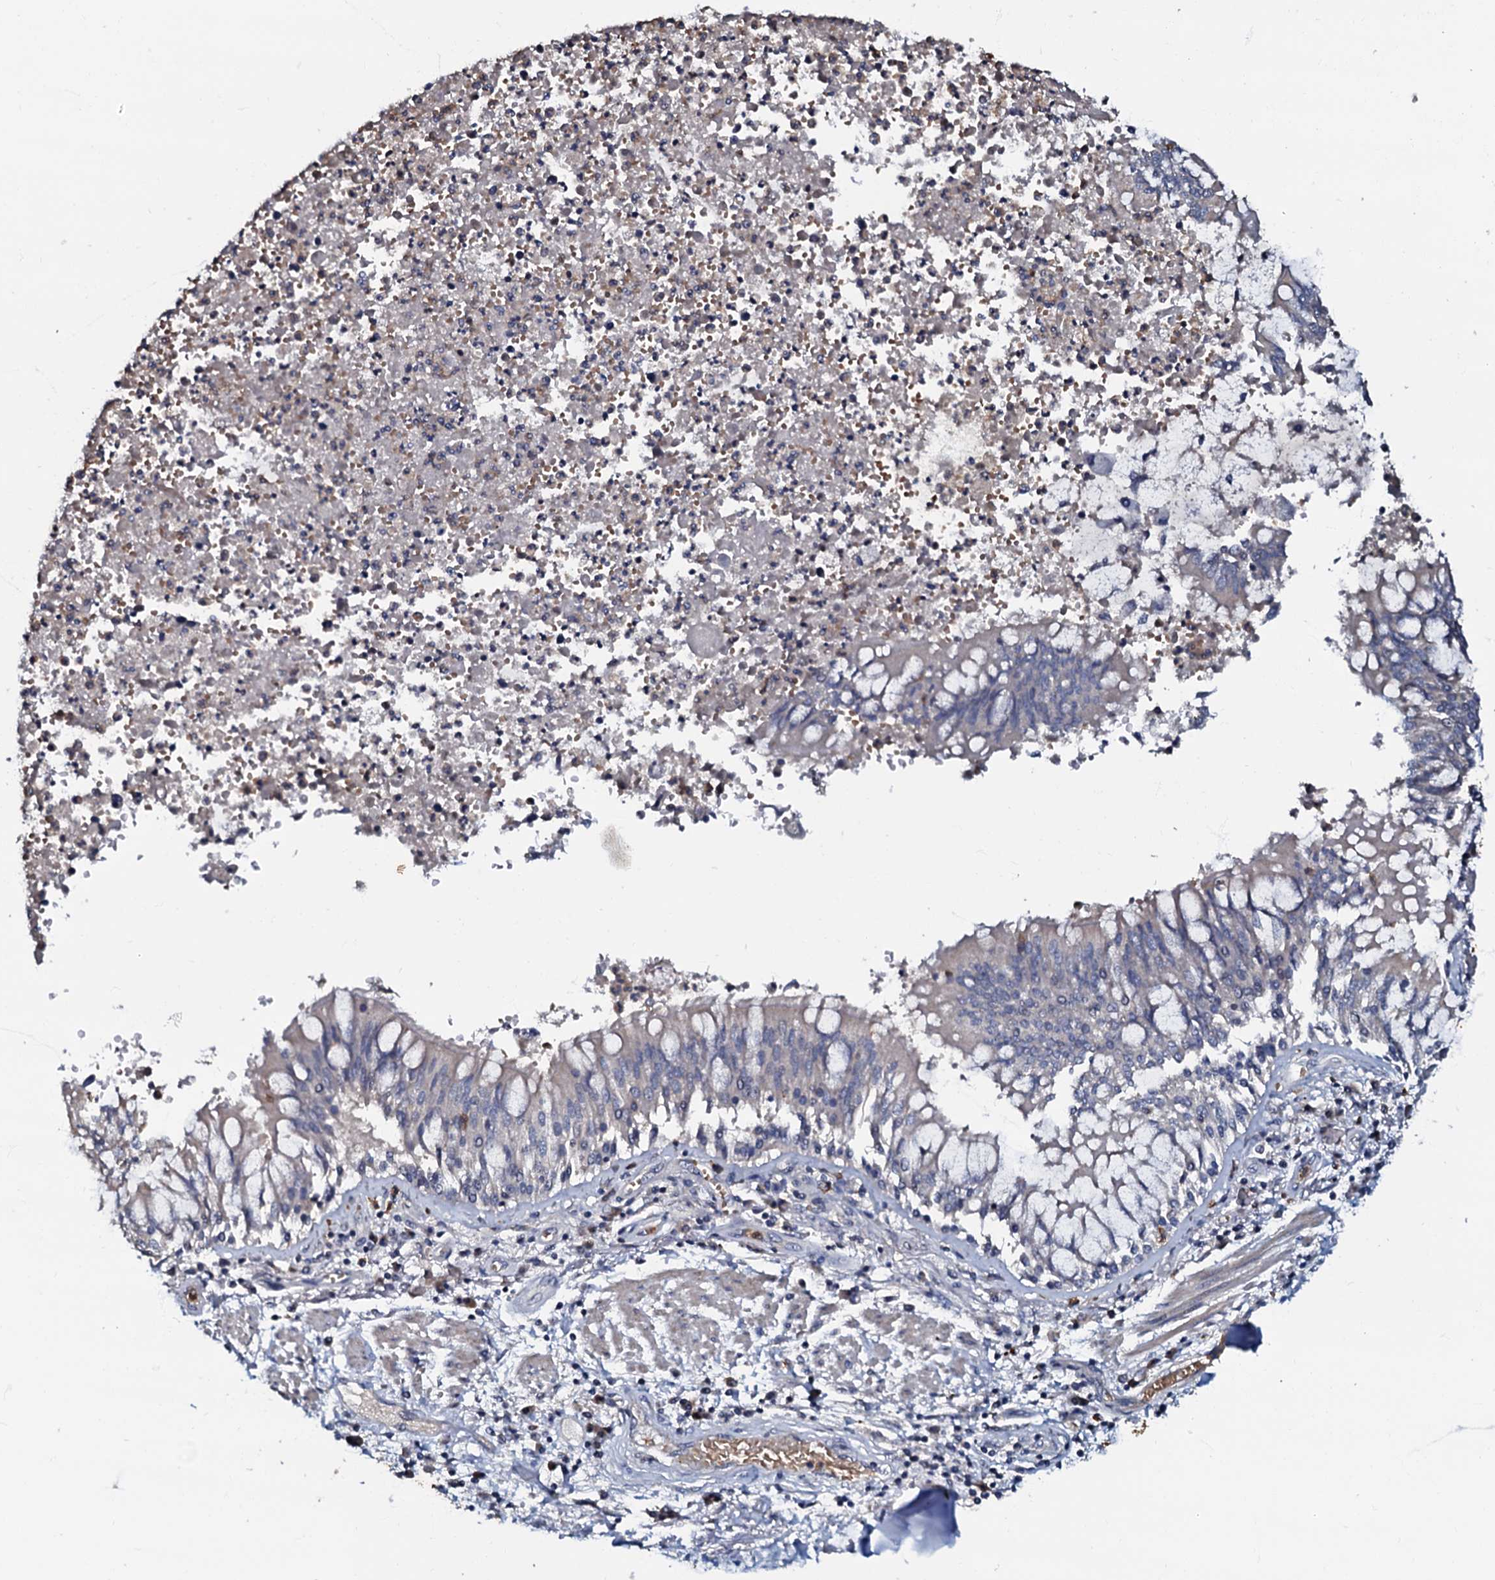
{"staining": {"intensity": "negative", "quantity": "none", "location": "none"}, "tissue": "adipose tissue", "cell_type": "Adipocytes", "image_type": "normal", "snomed": [{"axis": "morphology", "description": "Normal tissue, NOS"}, {"axis": "topography", "description": "Cartilage tissue"}, {"axis": "topography", "description": "Bronchus"}, {"axis": "topography", "description": "Lung"}, {"axis": "topography", "description": "Peripheral nerve tissue"}], "caption": "This is an immunohistochemistry (IHC) histopathology image of benign human adipose tissue. There is no staining in adipocytes.", "gene": "CPNE2", "patient": {"sex": "female", "age": 49}}